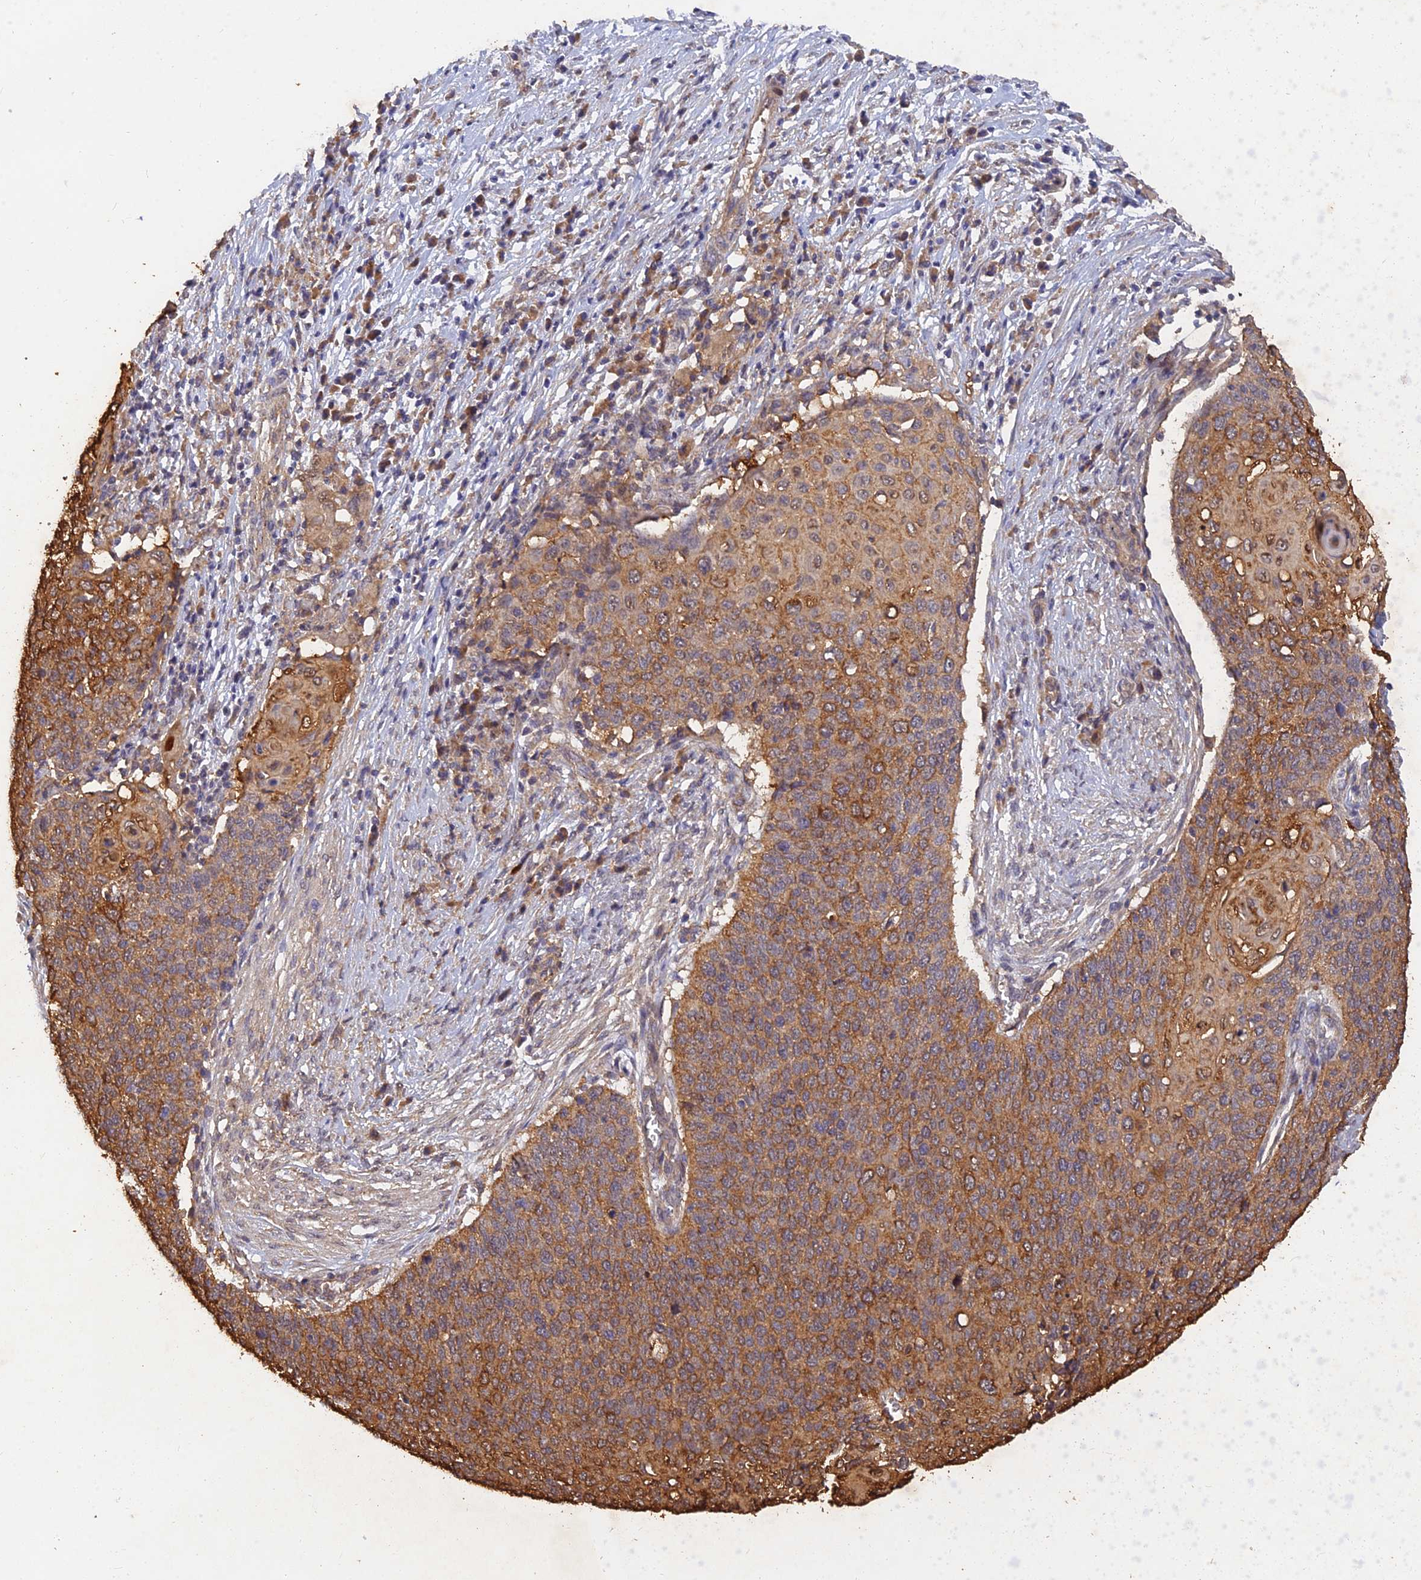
{"staining": {"intensity": "moderate", "quantity": ">75%", "location": "cytoplasmic/membranous"}, "tissue": "cervical cancer", "cell_type": "Tumor cells", "image_type": "cancer", "snomed": [{"axis": "morphology", "description": "Squamous cell carcinoma, NOS"}, {"axis": "topography", "description": "Cervix"}], "caption": "A medium amount of moderate cytoplasmic/membranous positivity is present in approximately >75% of tumor cells in cervical cancer tissue.", "gene": "SLC38A11", "patient": {"sex": "female", "age": 39}}